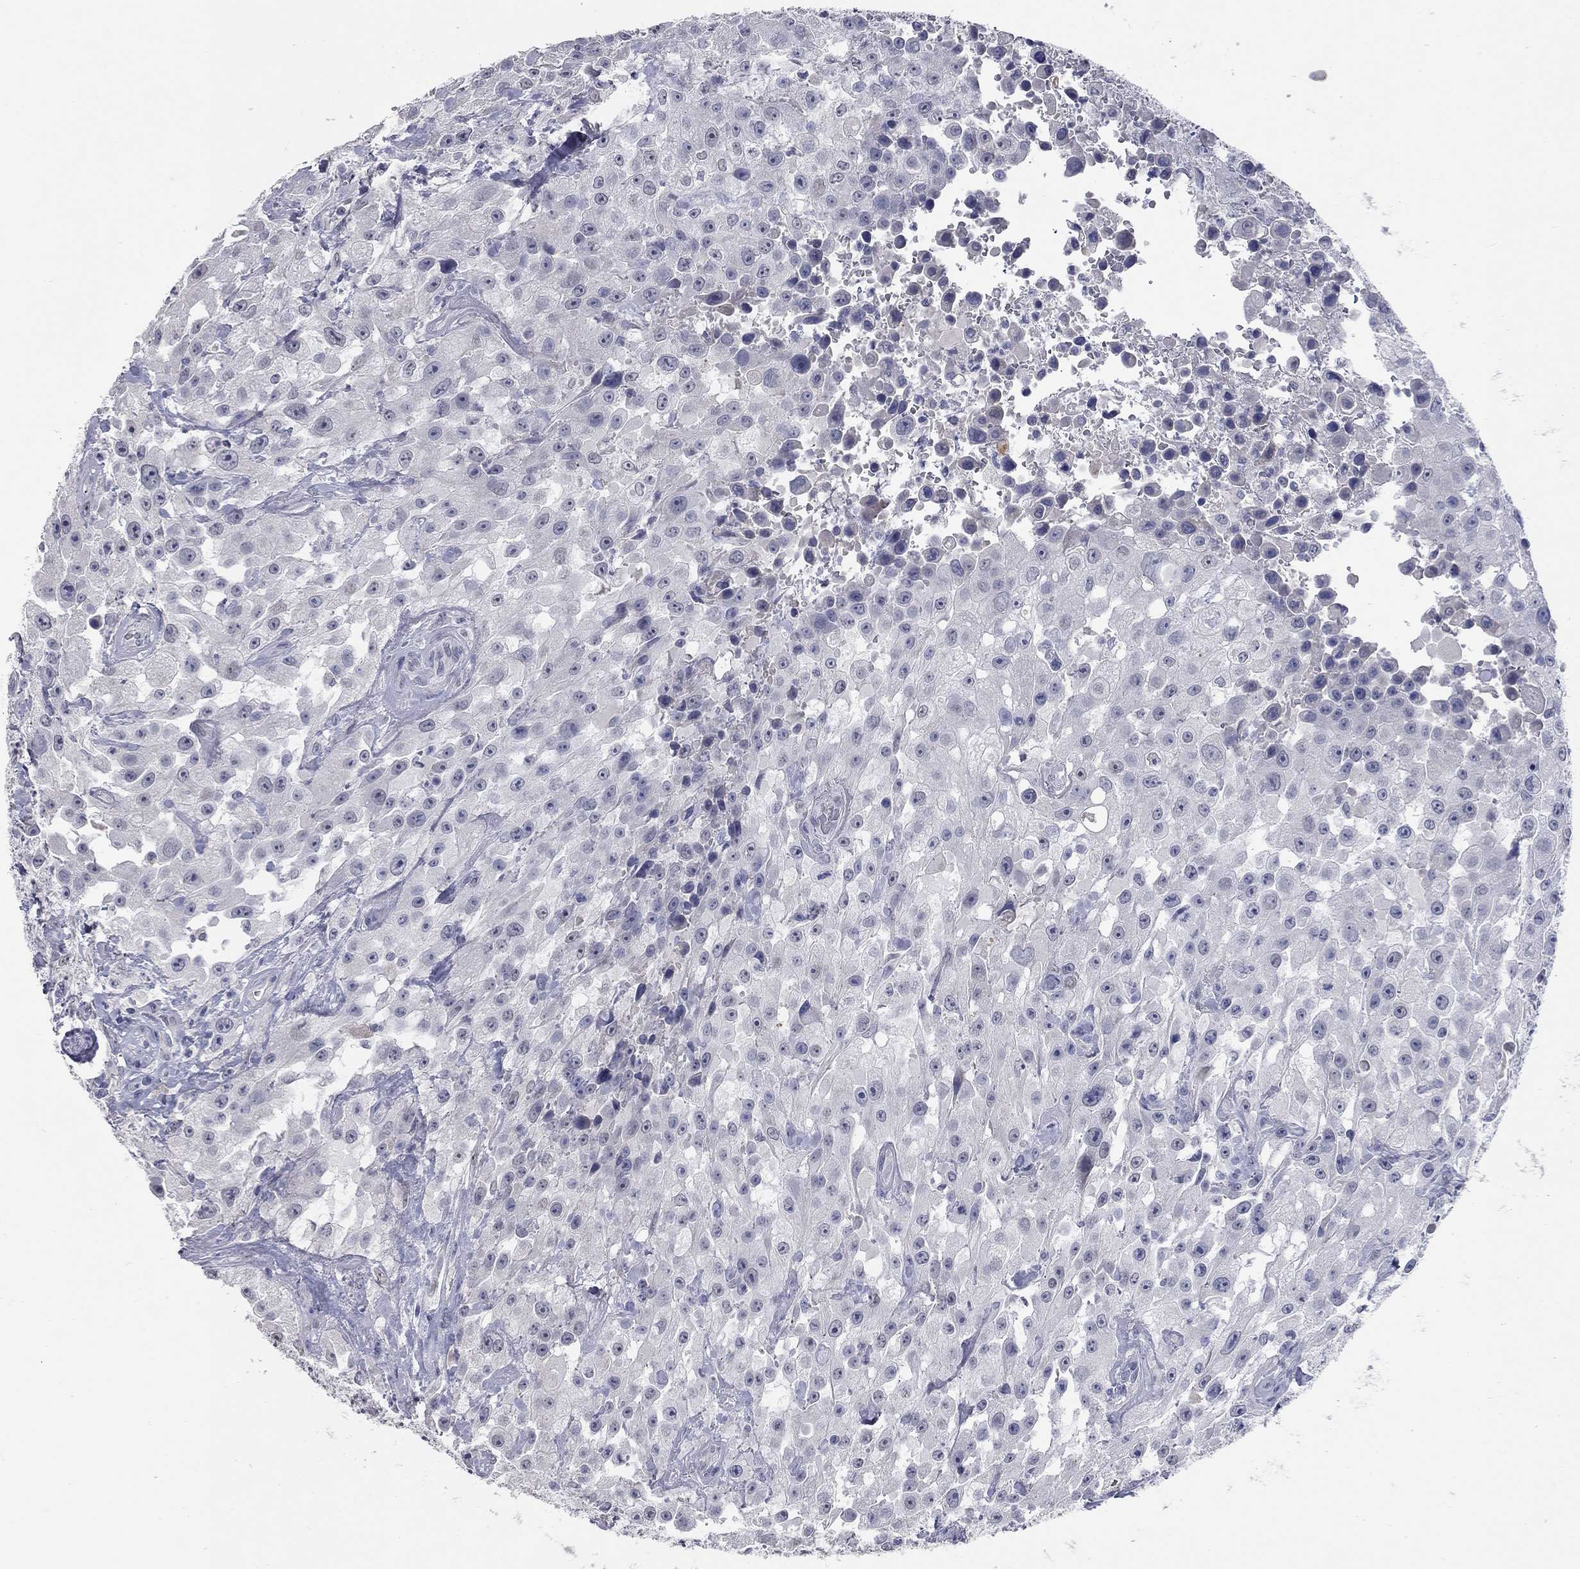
{"staining": {"intensity": "negative", "quantity": "none", "location": "none"}, "tissue": "urothelial cancer", "cell_type": "Tumor cells", "image_type": "cancer", "snomed": [{"axis": "morphology", "description": "Urothelial carcinoma, High grade"}, {"axis": "topography", "description": "Urinary bladder"}], "caption": "High magnification brightfield microscopy of urothelial carcinoma (high-grade) stained with DAB (brown) and counterstained with hematoxylin (blue): tumor cells show no significant positivity.", "gene": "SYT12", "patient": {"sex": "male", "age": 79}}